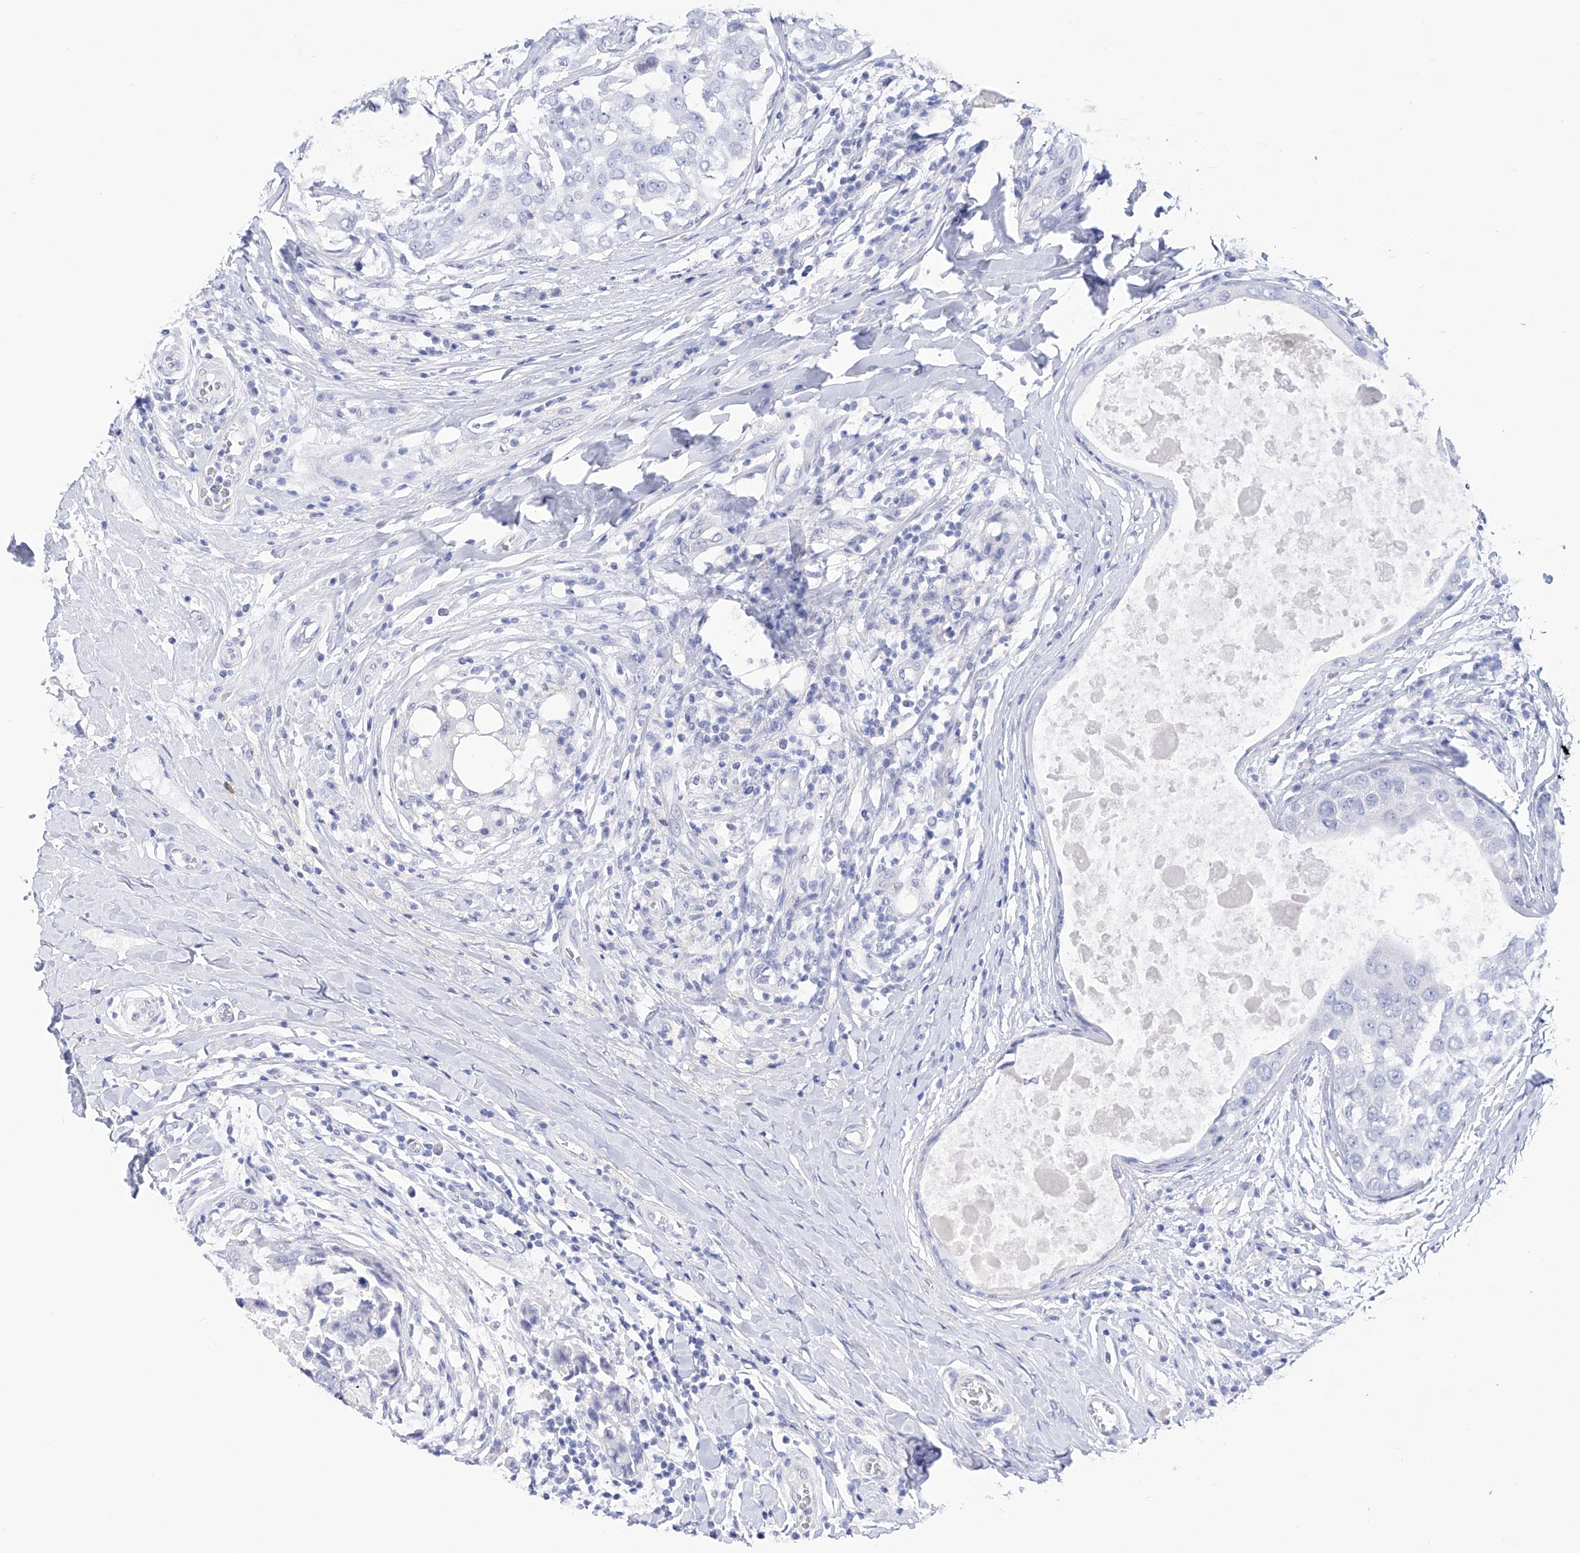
{"staining": {"intensity": "negative", "quantity": "none", "location": "none"}, "tissue": "breast cancer", "cell_type": "Tumor cells", "image_type": "cancer", "snomed": [{"axis": "morphology", "description": "Duct carcinoma"}, {"axis": "topography", "description": "Breast"}], "caption": "This is an IHC photomicrograph of human breast cancer (infiltrating ductal carcinoma). There is no positivity in tumor cells.", "gene": "FLG", "patient": {"sex": "female", "age": 27}}